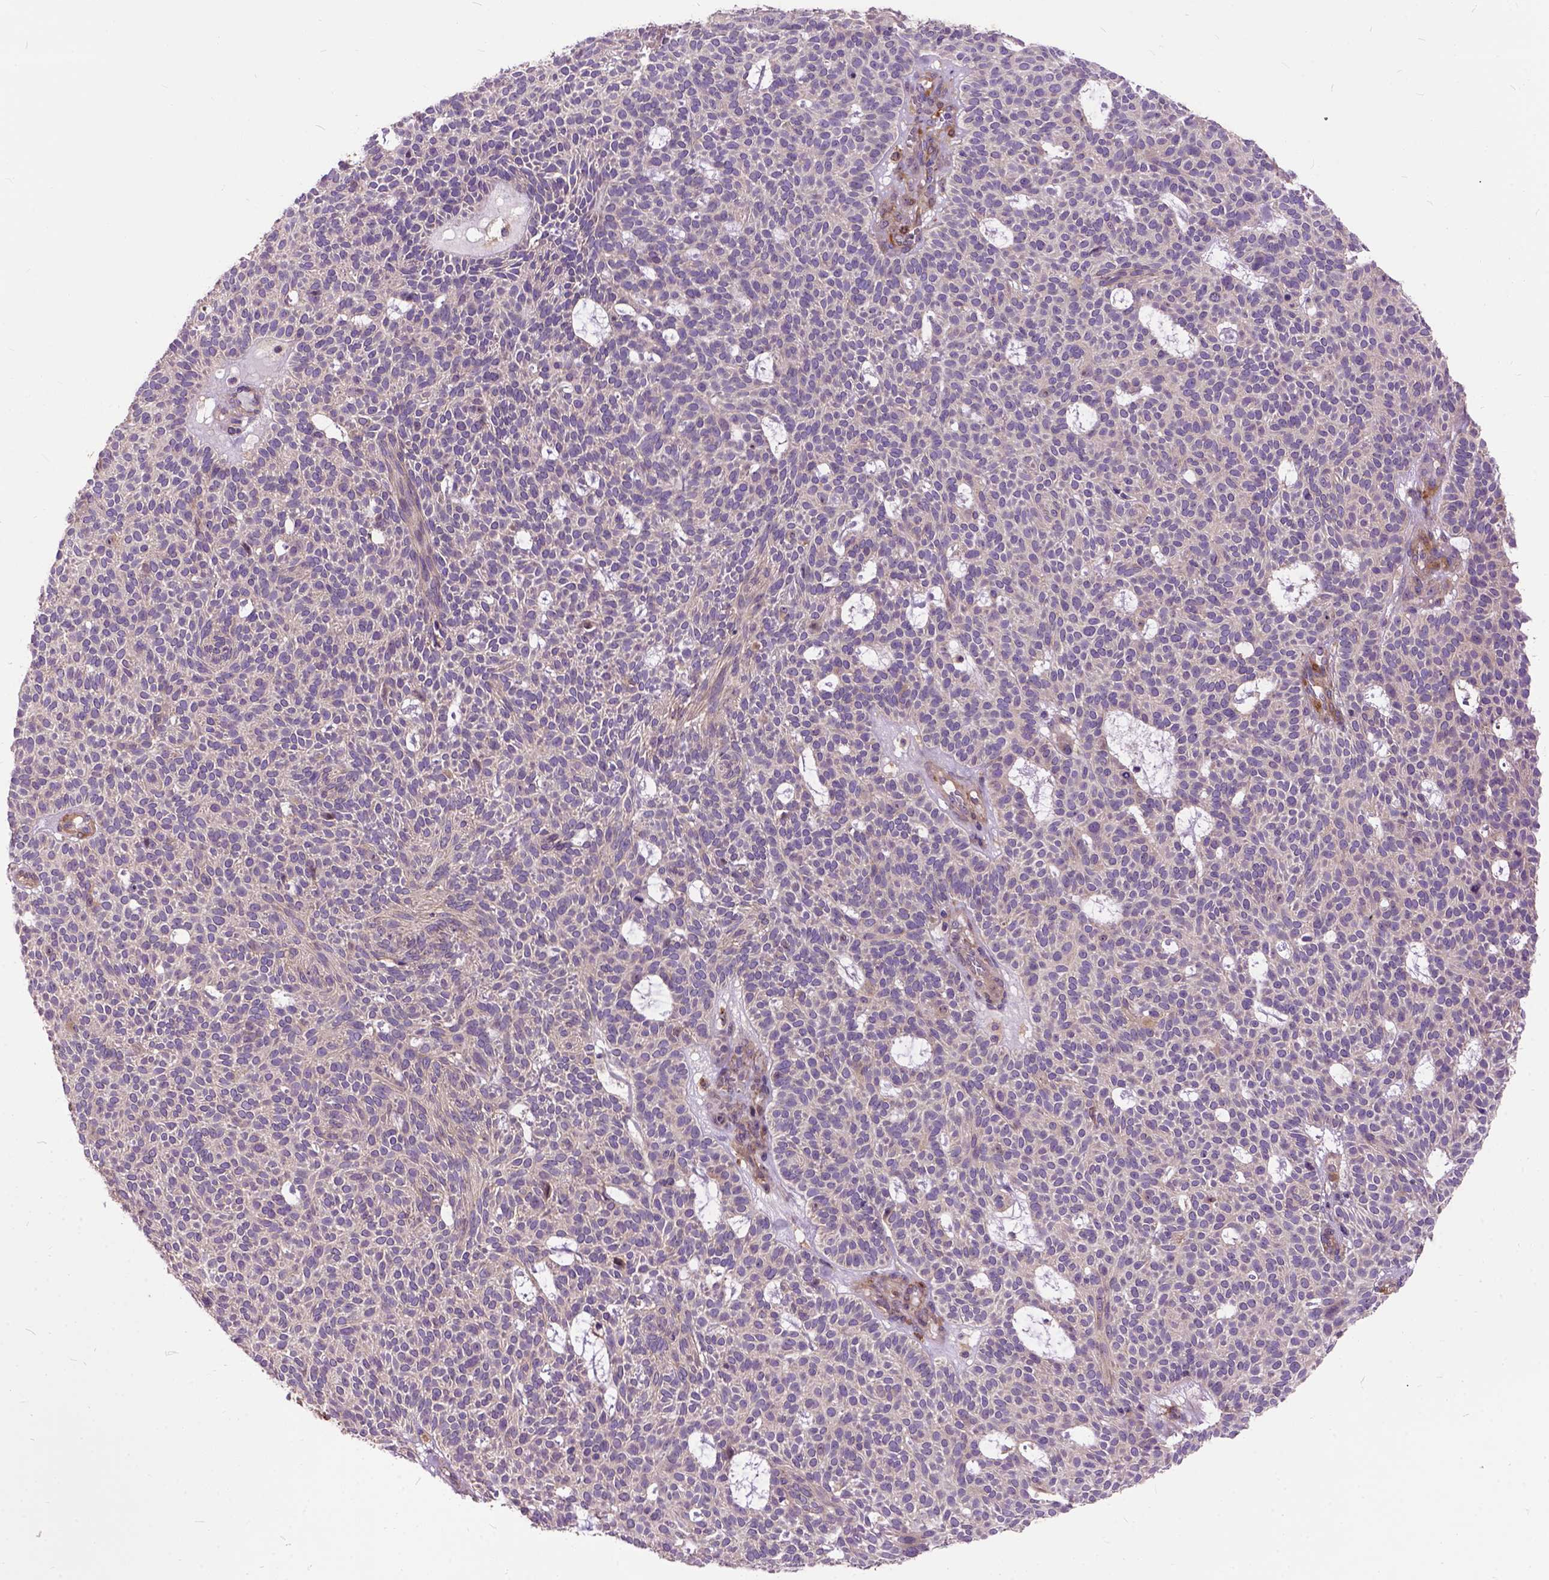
{"staining": {"intensity": "negative", "quantity": "none", "location": "none"}, "tissue": "skin cancer", "cell_type": "Tumor cells", "image_type": "cancer", "snomed": [{"axis": "morphology", "description": "Squamous cell carcinoma, NOS"}, {"axis": "topography", "description": "Skin"}], "caption": "DAB immunohistochemical staining of human squamous cell carcinoma (skin) demonstrates no significant positivity in tumor cells. (Stains: DAB (3,3'-diaminobenzidine) immunohistochemistry with hematoxylin counter stain, Microscopy: brightfield microscopy at high magnification).", "gene": "MAPT", "patient": {"sex": "female", "age": 90}}